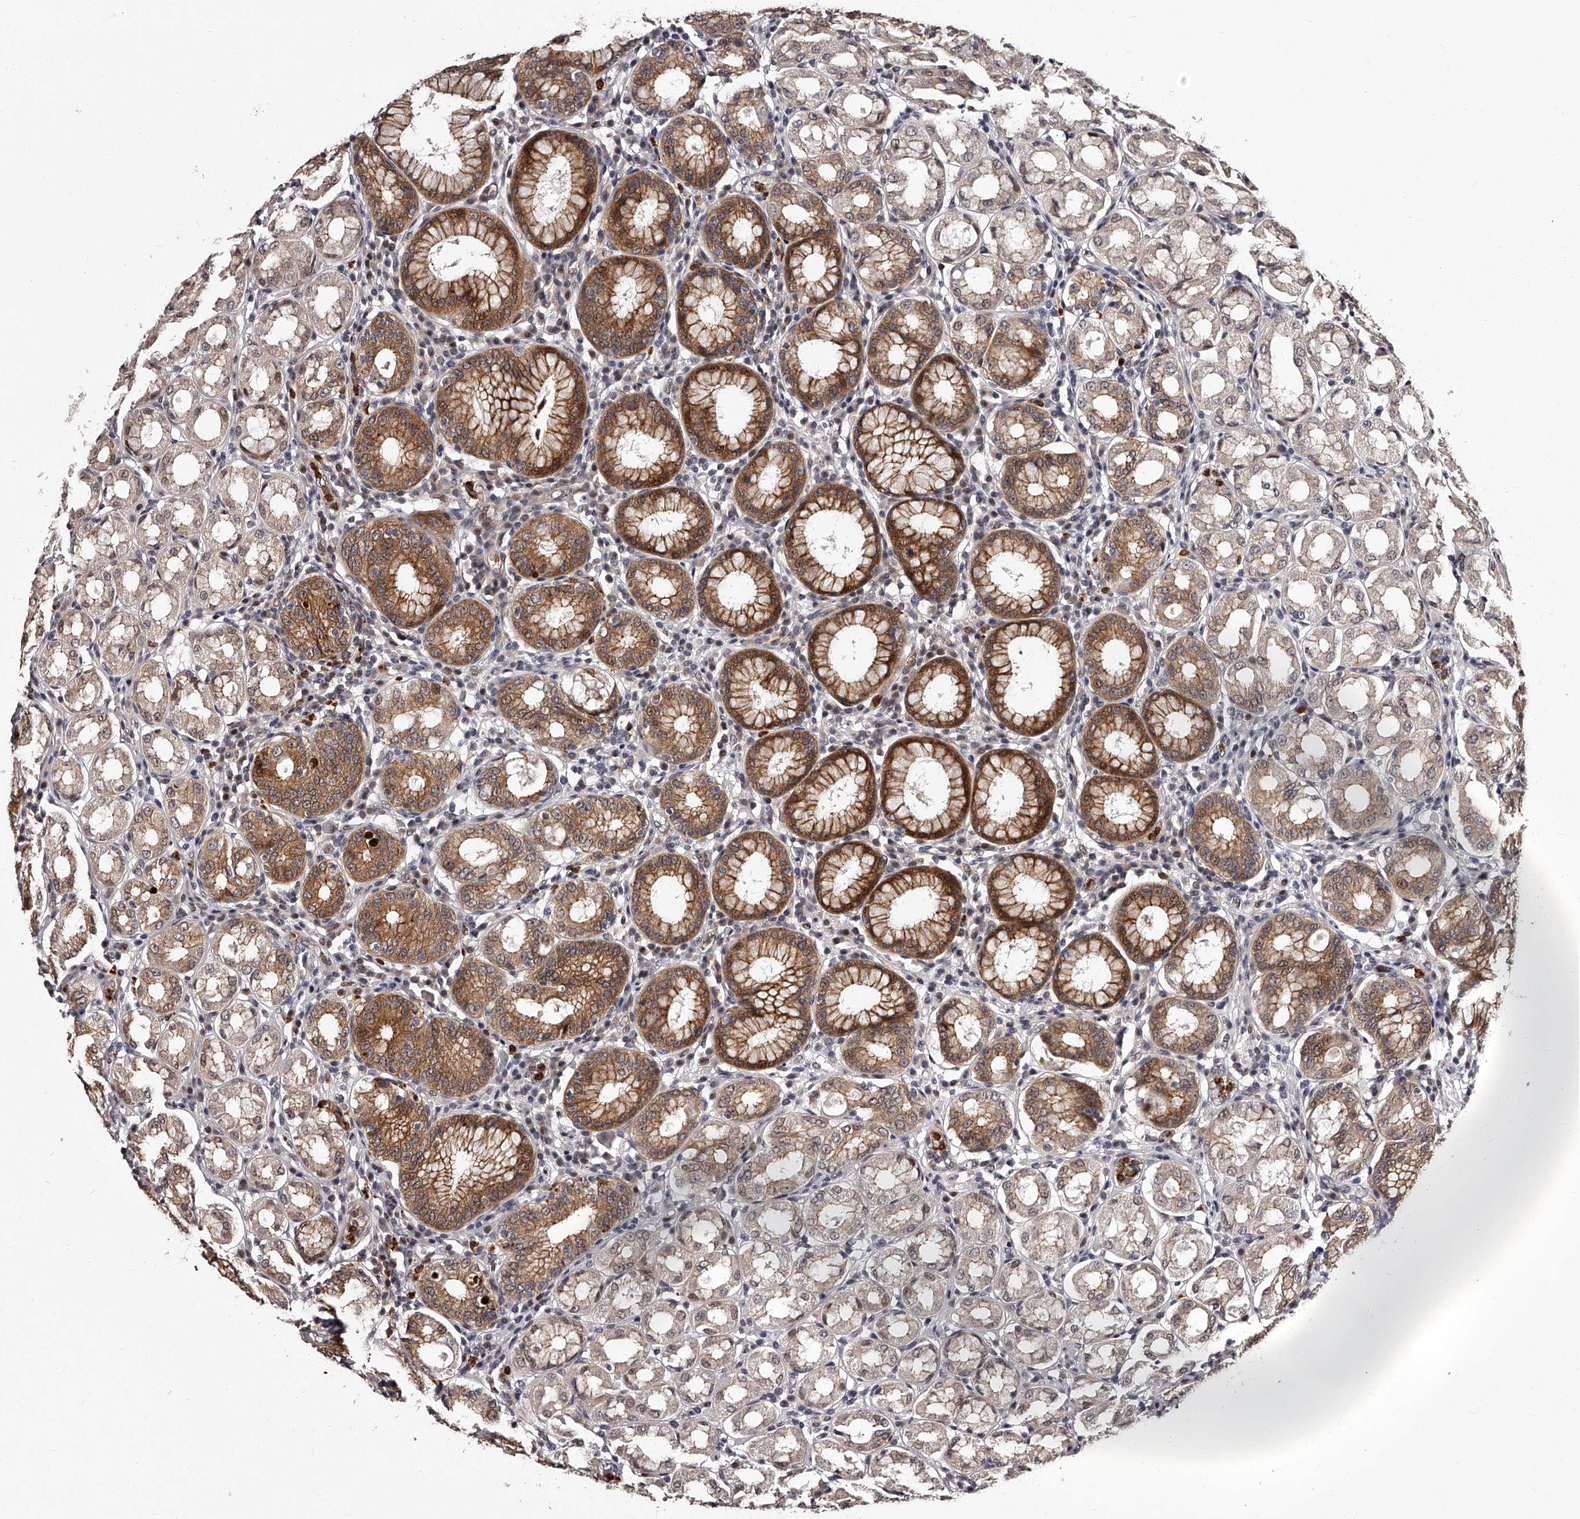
{"staining": {"intensity": "strong", "quantity": "25%-75%", "location": "cytoplasmic/membranous,nuclear"}, "tissue": "stomach", "cell_type": "Glandular cells", "image_type": "normal", "snomed": [{"axis": "morphology", "description": "Normal tissue, NOS"}, {"axis": "topography", "description": "Stomach"}, {"axis": "topography", "description": "Stomach, lower"}], "caption": "The micrograph displays a brown stain indicating the presence of a protein in the cytoplasmic/membranous,nuclear of glandular cells in stomach.", "gene": "RSC1A1", "patient": {"sex": "female", "age": 56}}